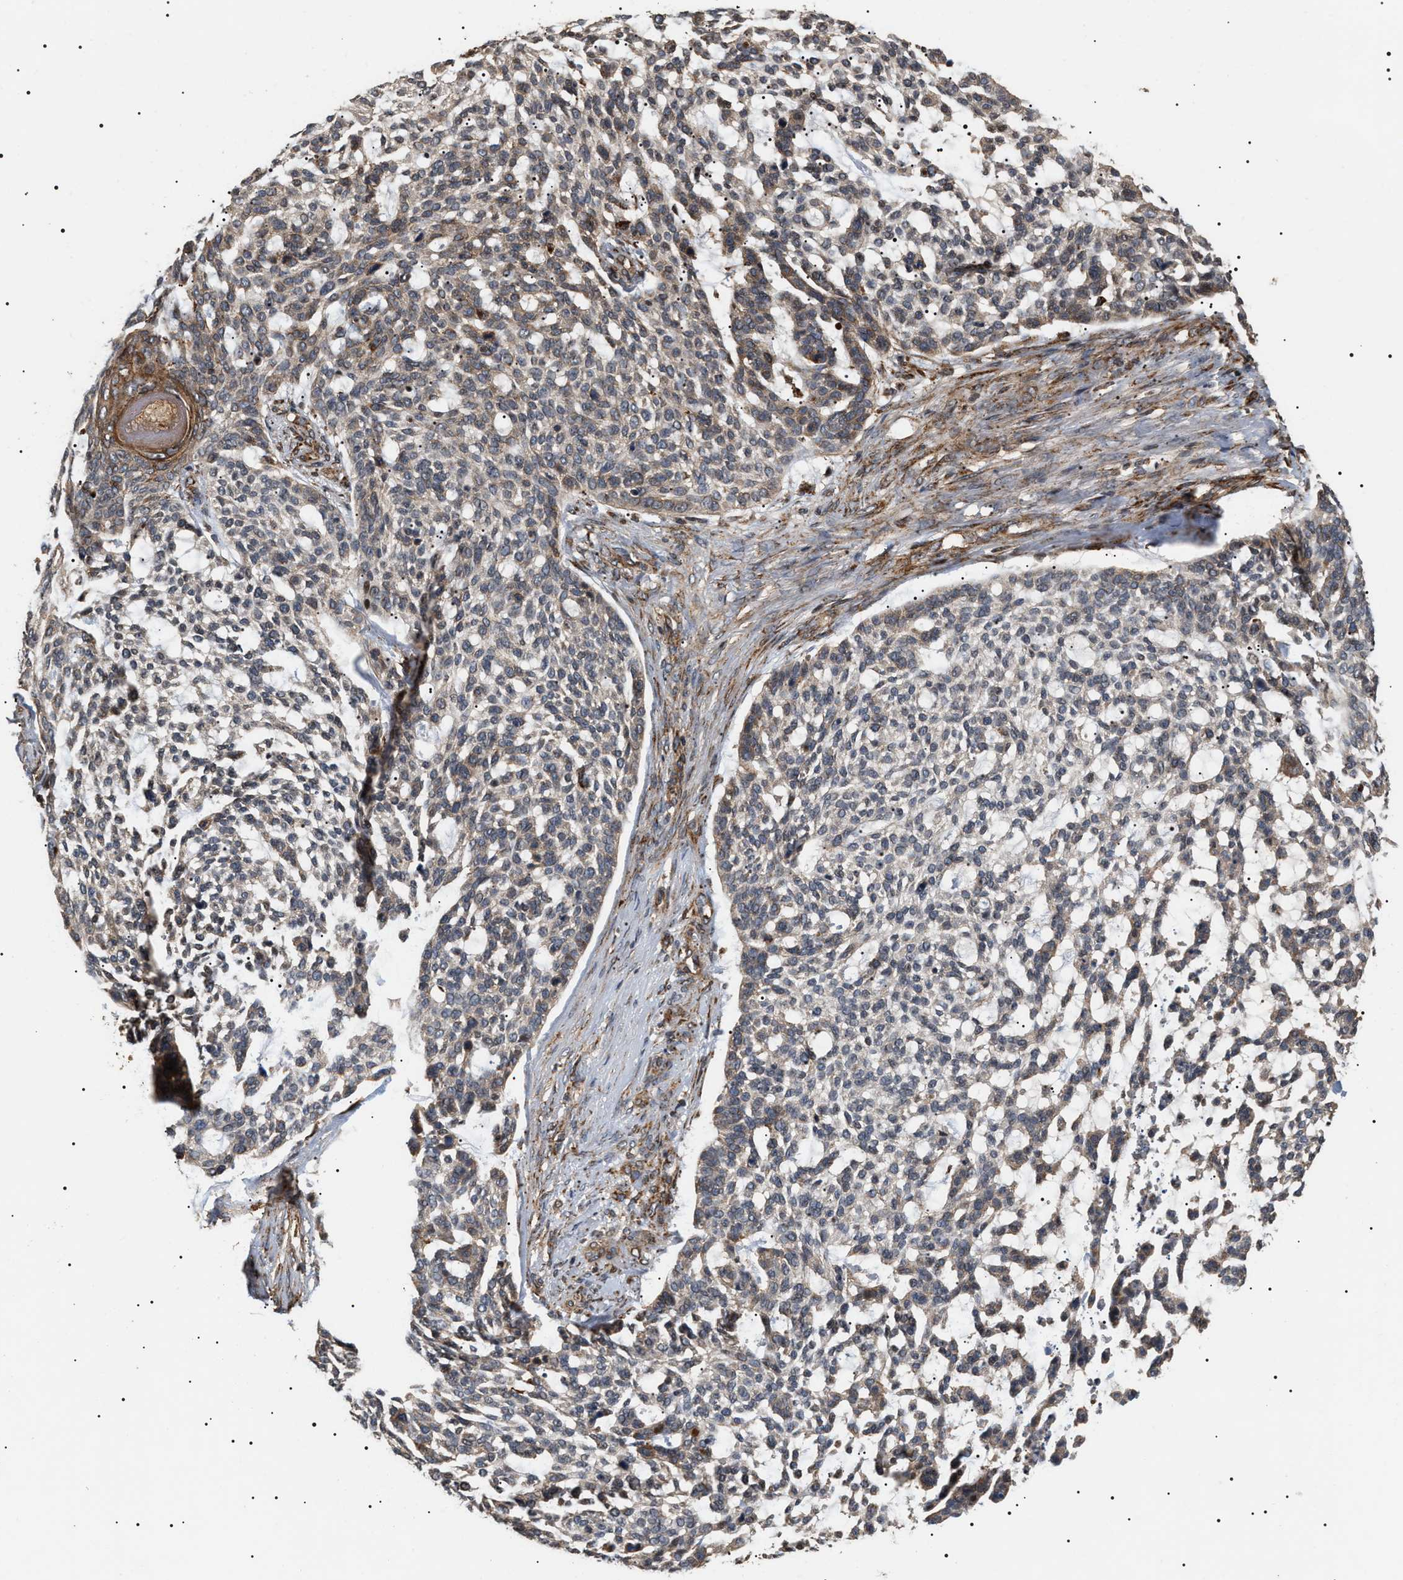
{"staining": {"intensity": "negative", "quantity": "none", "location": "none"}, "tissue": "skin cancer", "cell_type": "Tumor cells", "image_type": "cancer", "snomed": [{"axis": "morphology", "description": "Basal cell carcinoma"}, {"axis": "topography", "description": "Skin"}], "caption": "Tumor cells show no significant protein staining in skin cancer (basal cell carcinoma).", "gene": "ZBTB26", "patient": {"sex": "female", "age": 64}}